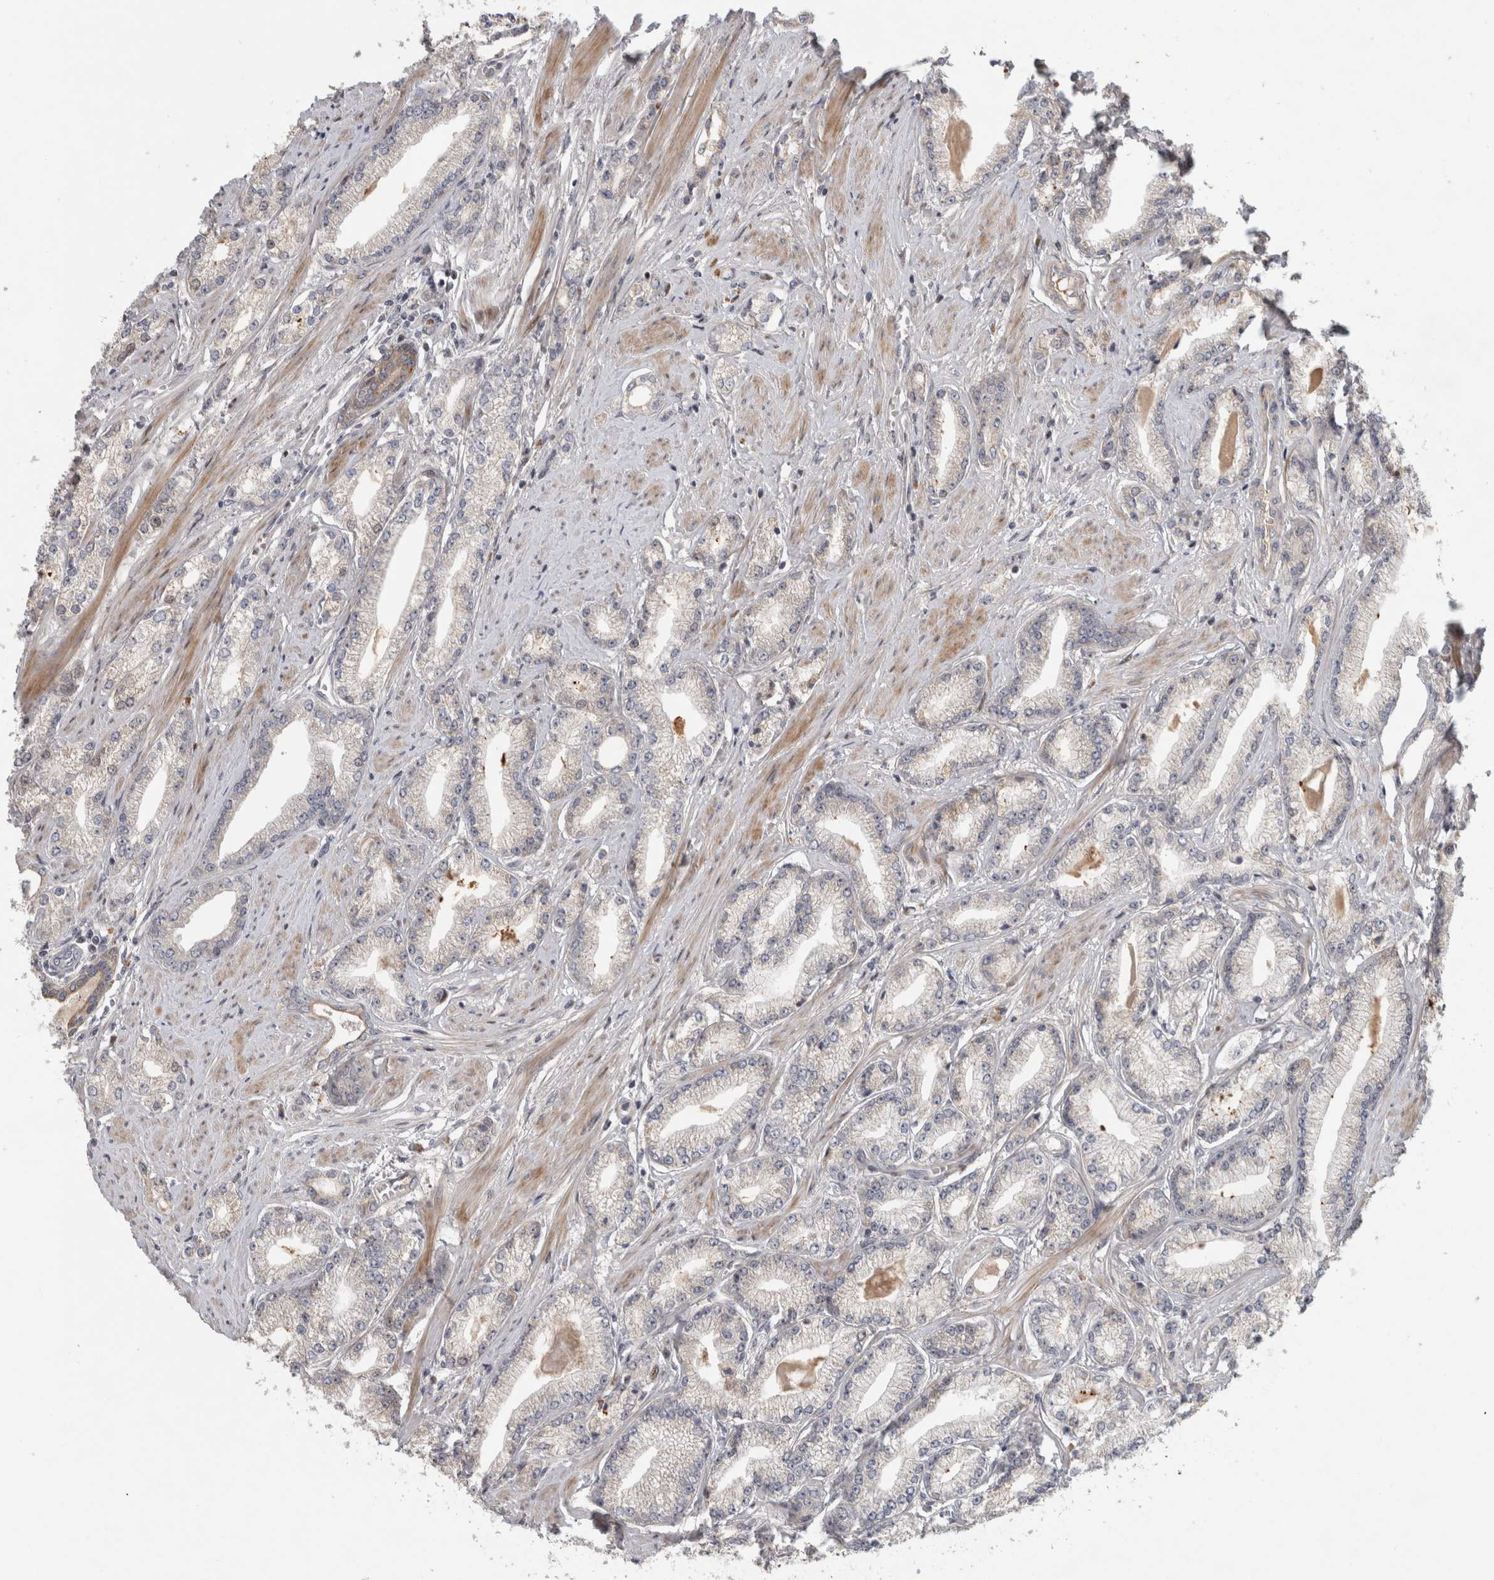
{"staining": {"intensity": "negative", "quantity": "none", "location": "none"}, "tissue": "prostate cancer", "cell_type": "Tumor cells", "image_type": "cancer", "snomed": [{"axis": "morphology", "description": "Adenocarcinoma, Low grade"}, {"axis": "topography", "description": "Prostate"}], "caption": "Human prostate cancer (low-grade adenocarcinoma) stained for a protein using IHC displays no expression in tumor cells.", "gene": "RBM48", "patient": {"sex": "male", "age": 62}}